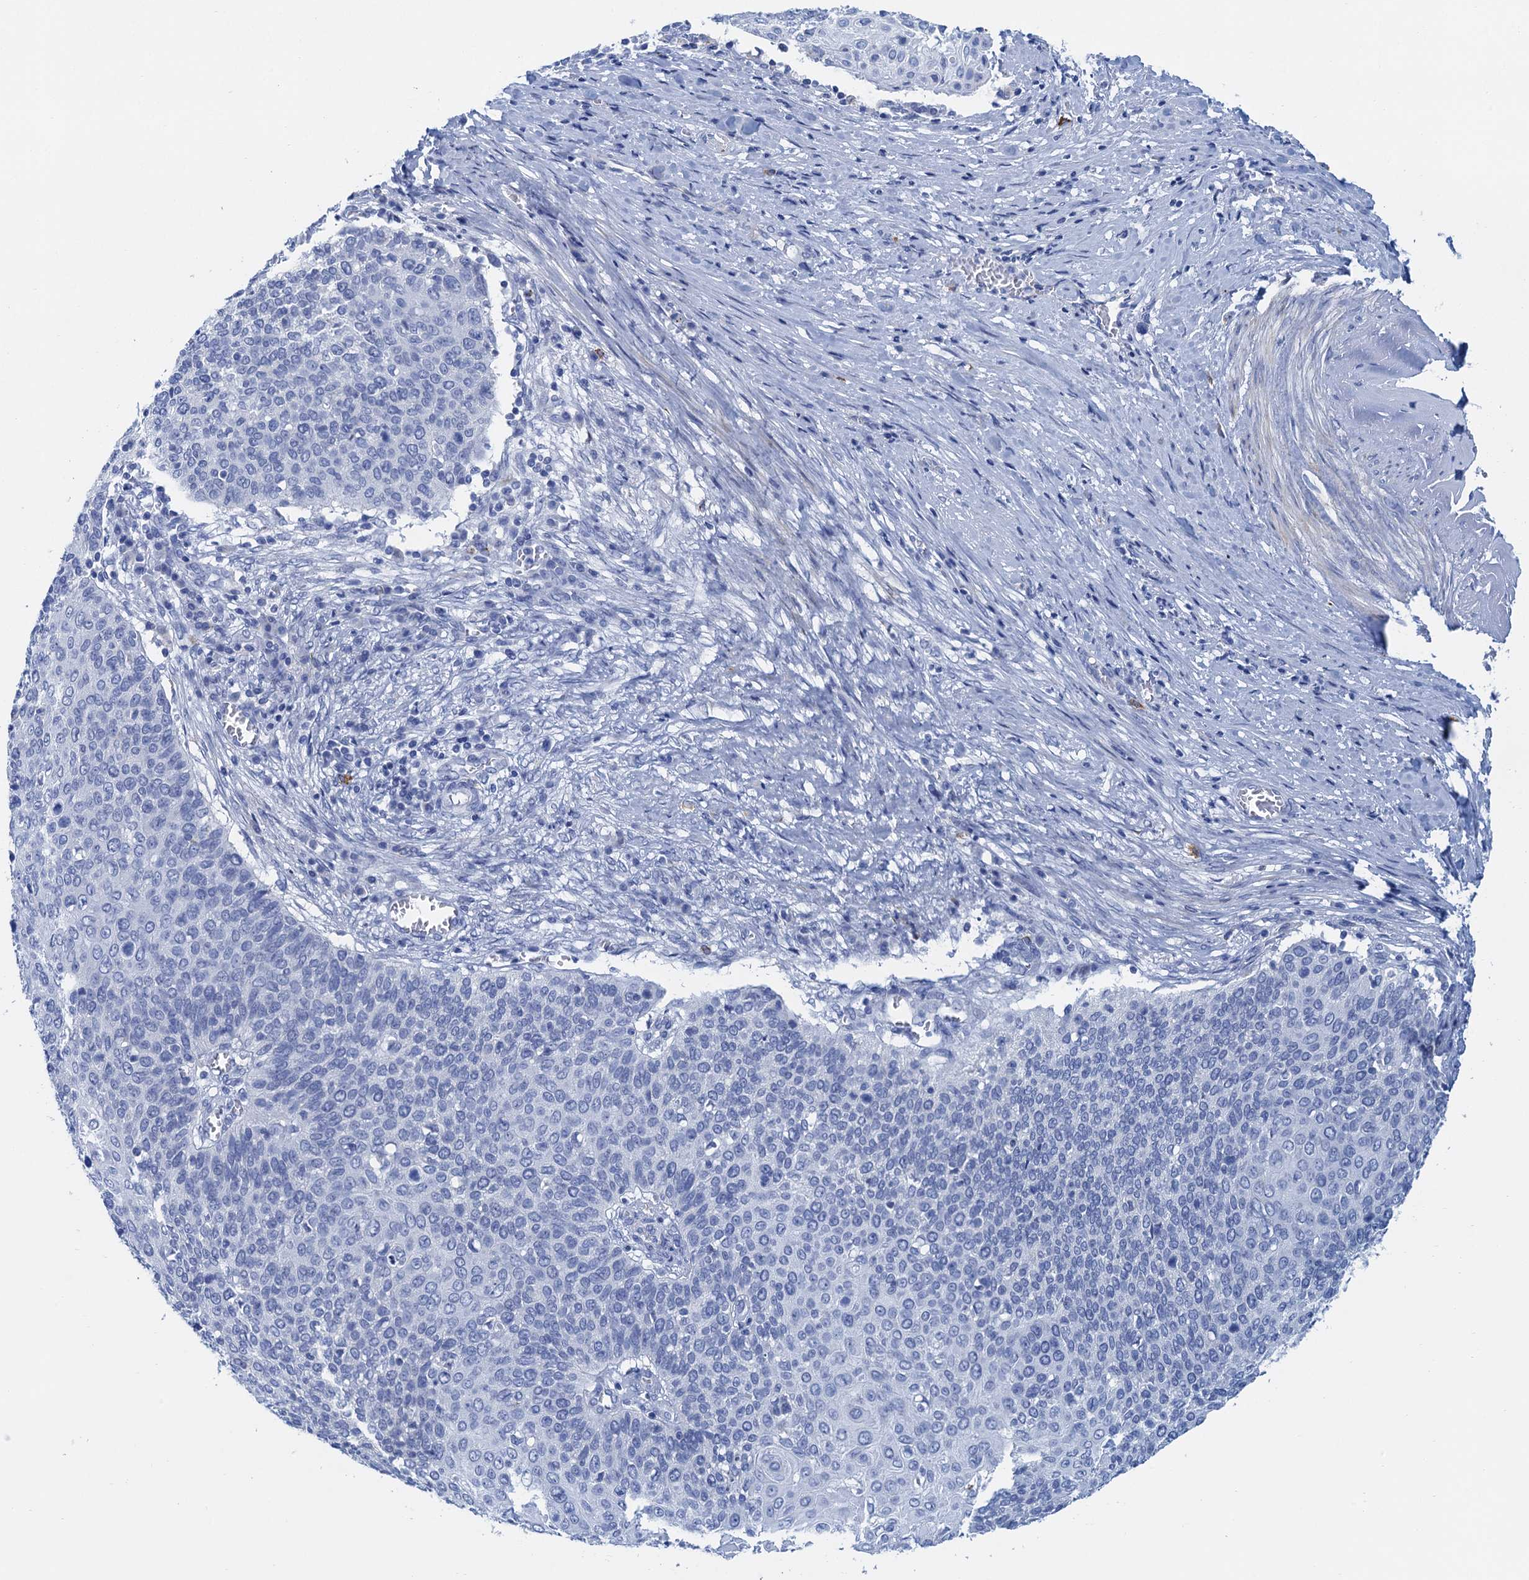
{"staining": {"intensity": "negative", "quantity": "none", "location": "none"}, "tissue": "cervical cancer", "cell_type": "Tumor cells", "image_type": "cancer", "snomed": [{"axis": "morphology", "description": "Squamous cell carcinoma, NOS"}, {"axis": "topography", "description": "Cervix"}], "caption": "Cervical cancer (squamous cell carcinoma) stained for a protein using IHC shows no staining tumor cells.", "gene": "NLRP10", "patient": {"sex": "female", "age": 39}}